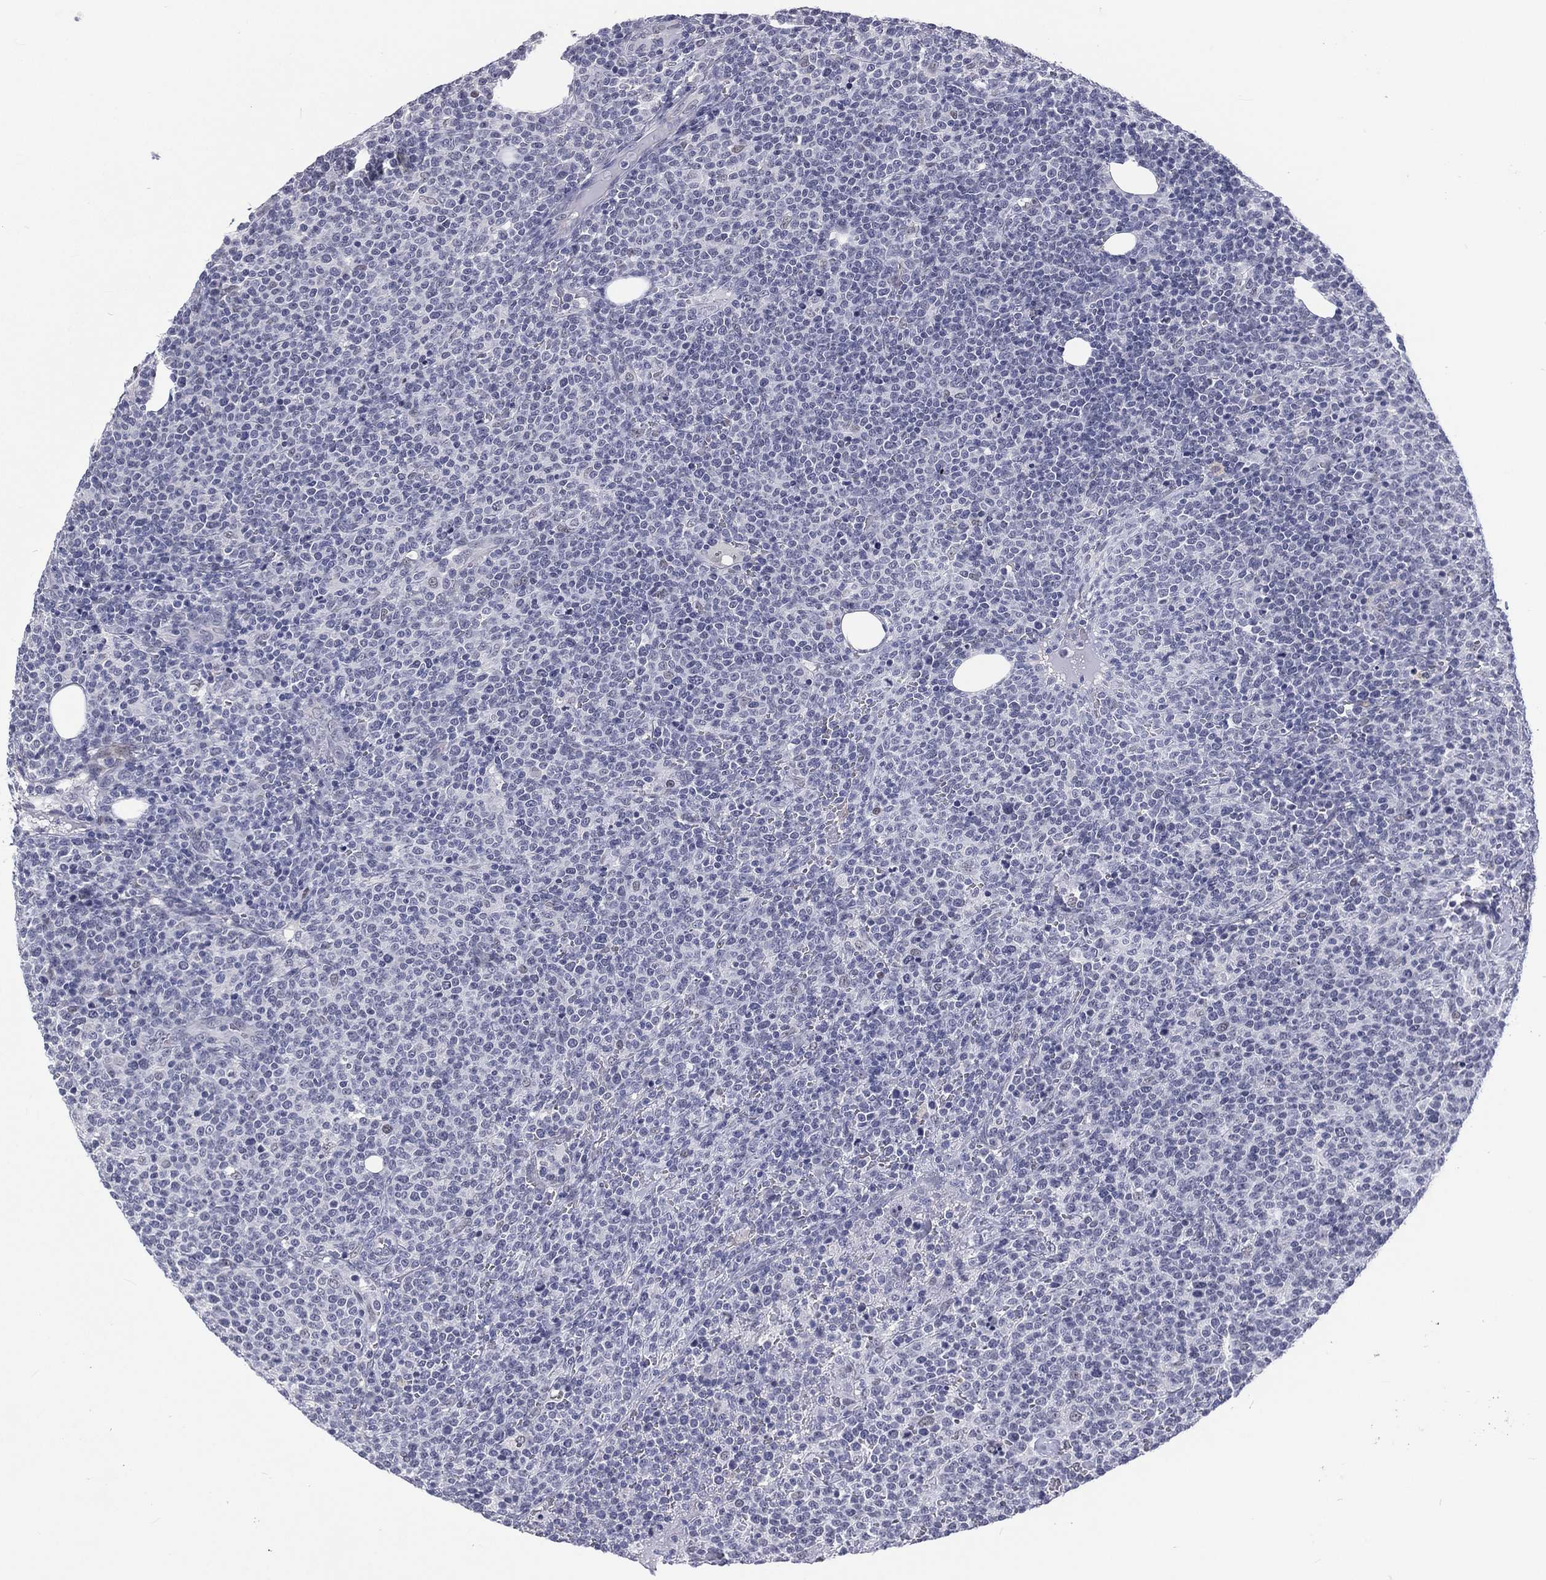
{"staining": {"intensity": "negative", "quantity": "none", "location": "none"}, "tissue": "lymphoma", "cell_type": "Tumor cells", "image_type": "cancer", "snomed": [{"axis": "morphology", "description": "Malignant lymphoma, non-Hodgkin's type, High grade"}, {"axis": "topography", "description": "Lymph node"}], "caption": "There is no significant positivity in tumor cells of lymphoma.", "gene": "SSX1", "patient": {"sex": "male", "age": 61}}